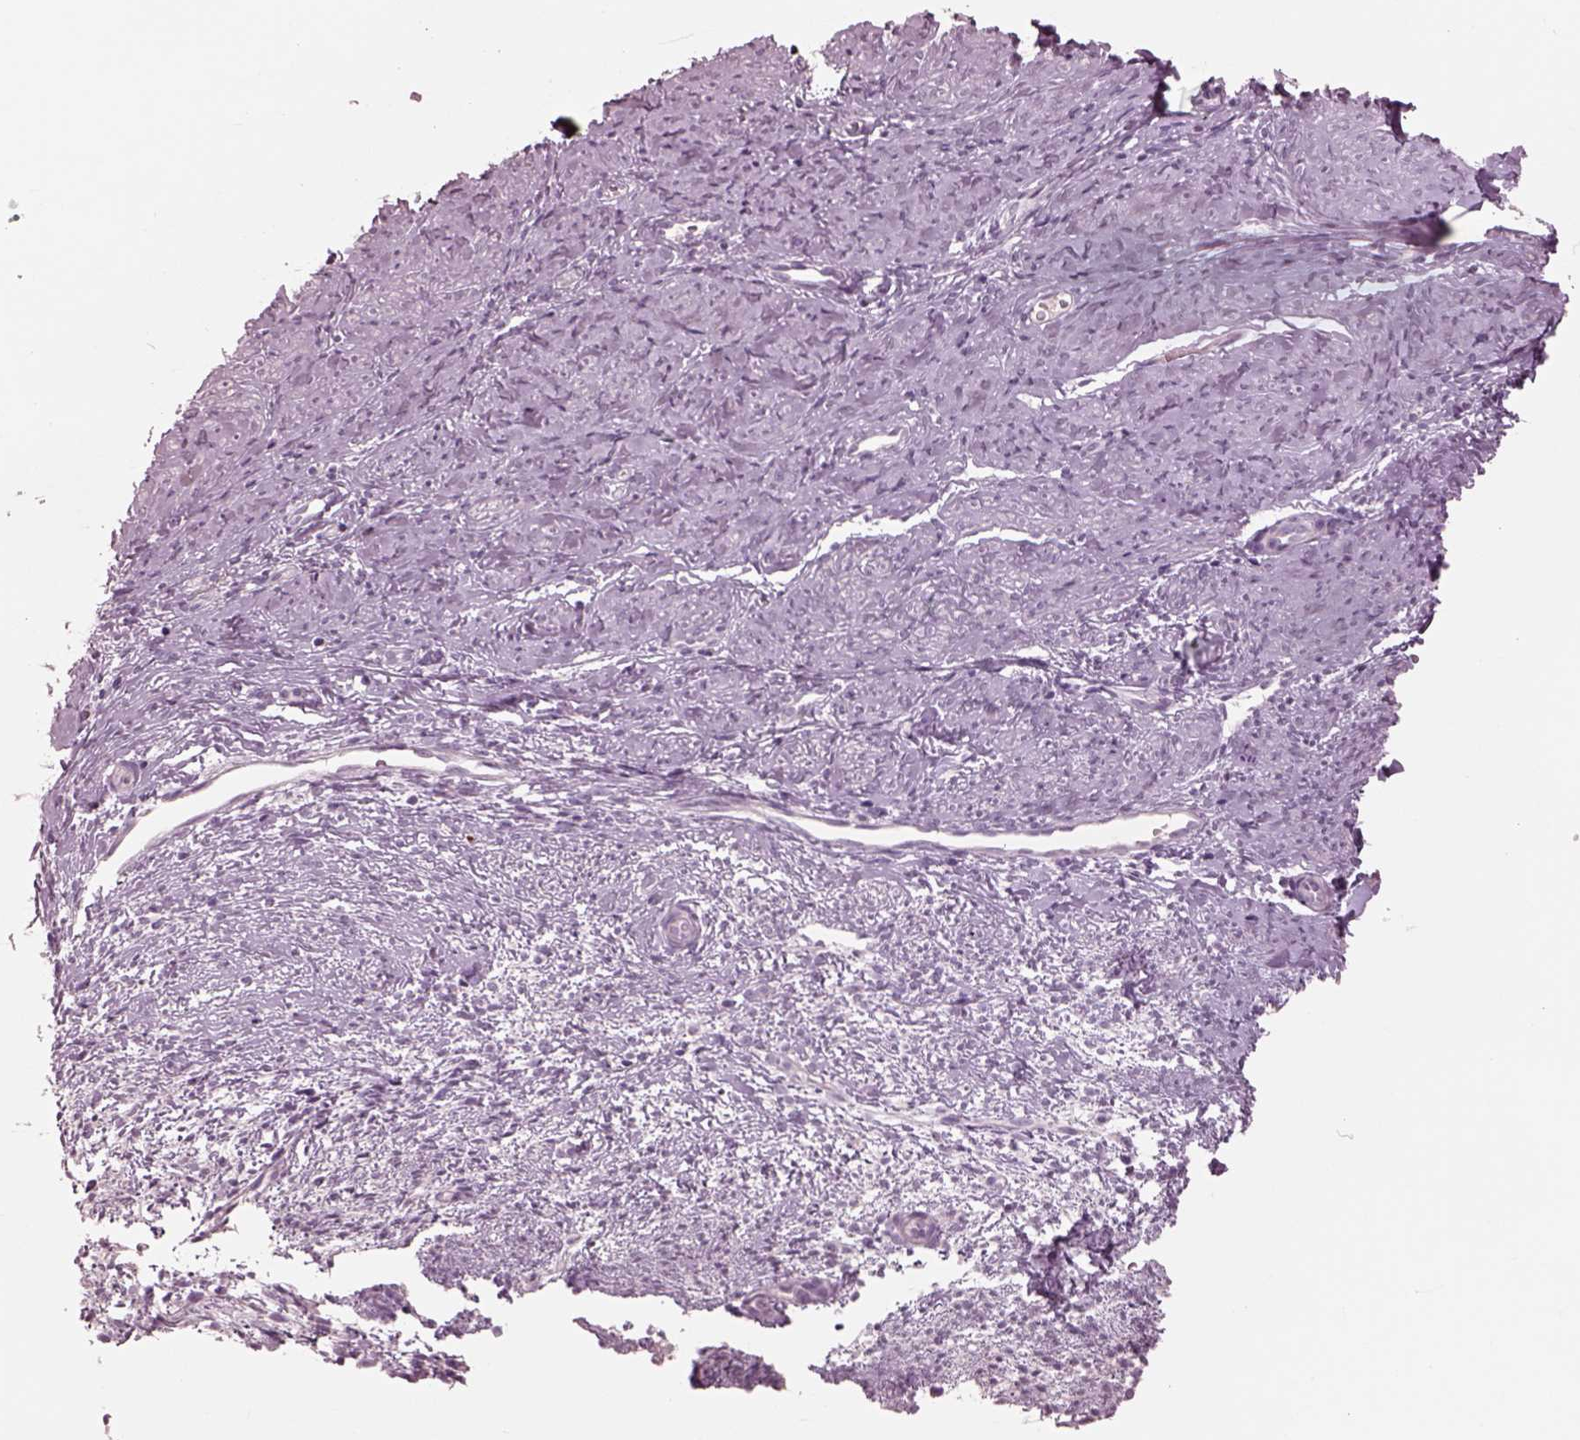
{"staining": {"intensity": "negative", "quantity": "none", "location": "none"}, "tissue": "smooth muscle", "cell_type": "Smooth muscle cells", "image_type": "normal", "snomed": [{"axis": "morphology", "description": "Normal tissue, NOS"}, {"axis": "topography", "description": "Smooth muscle"}], "caption": "Smooth muscle cells show no significant protein staining in benign smooth muscle. (Brightfield microscopy of DAB (3,3'-diaminobenzidine) immunohistochemistry at high magnification).", "gene": "SOX9", "patient": {"sex": "female", "age": 48}}